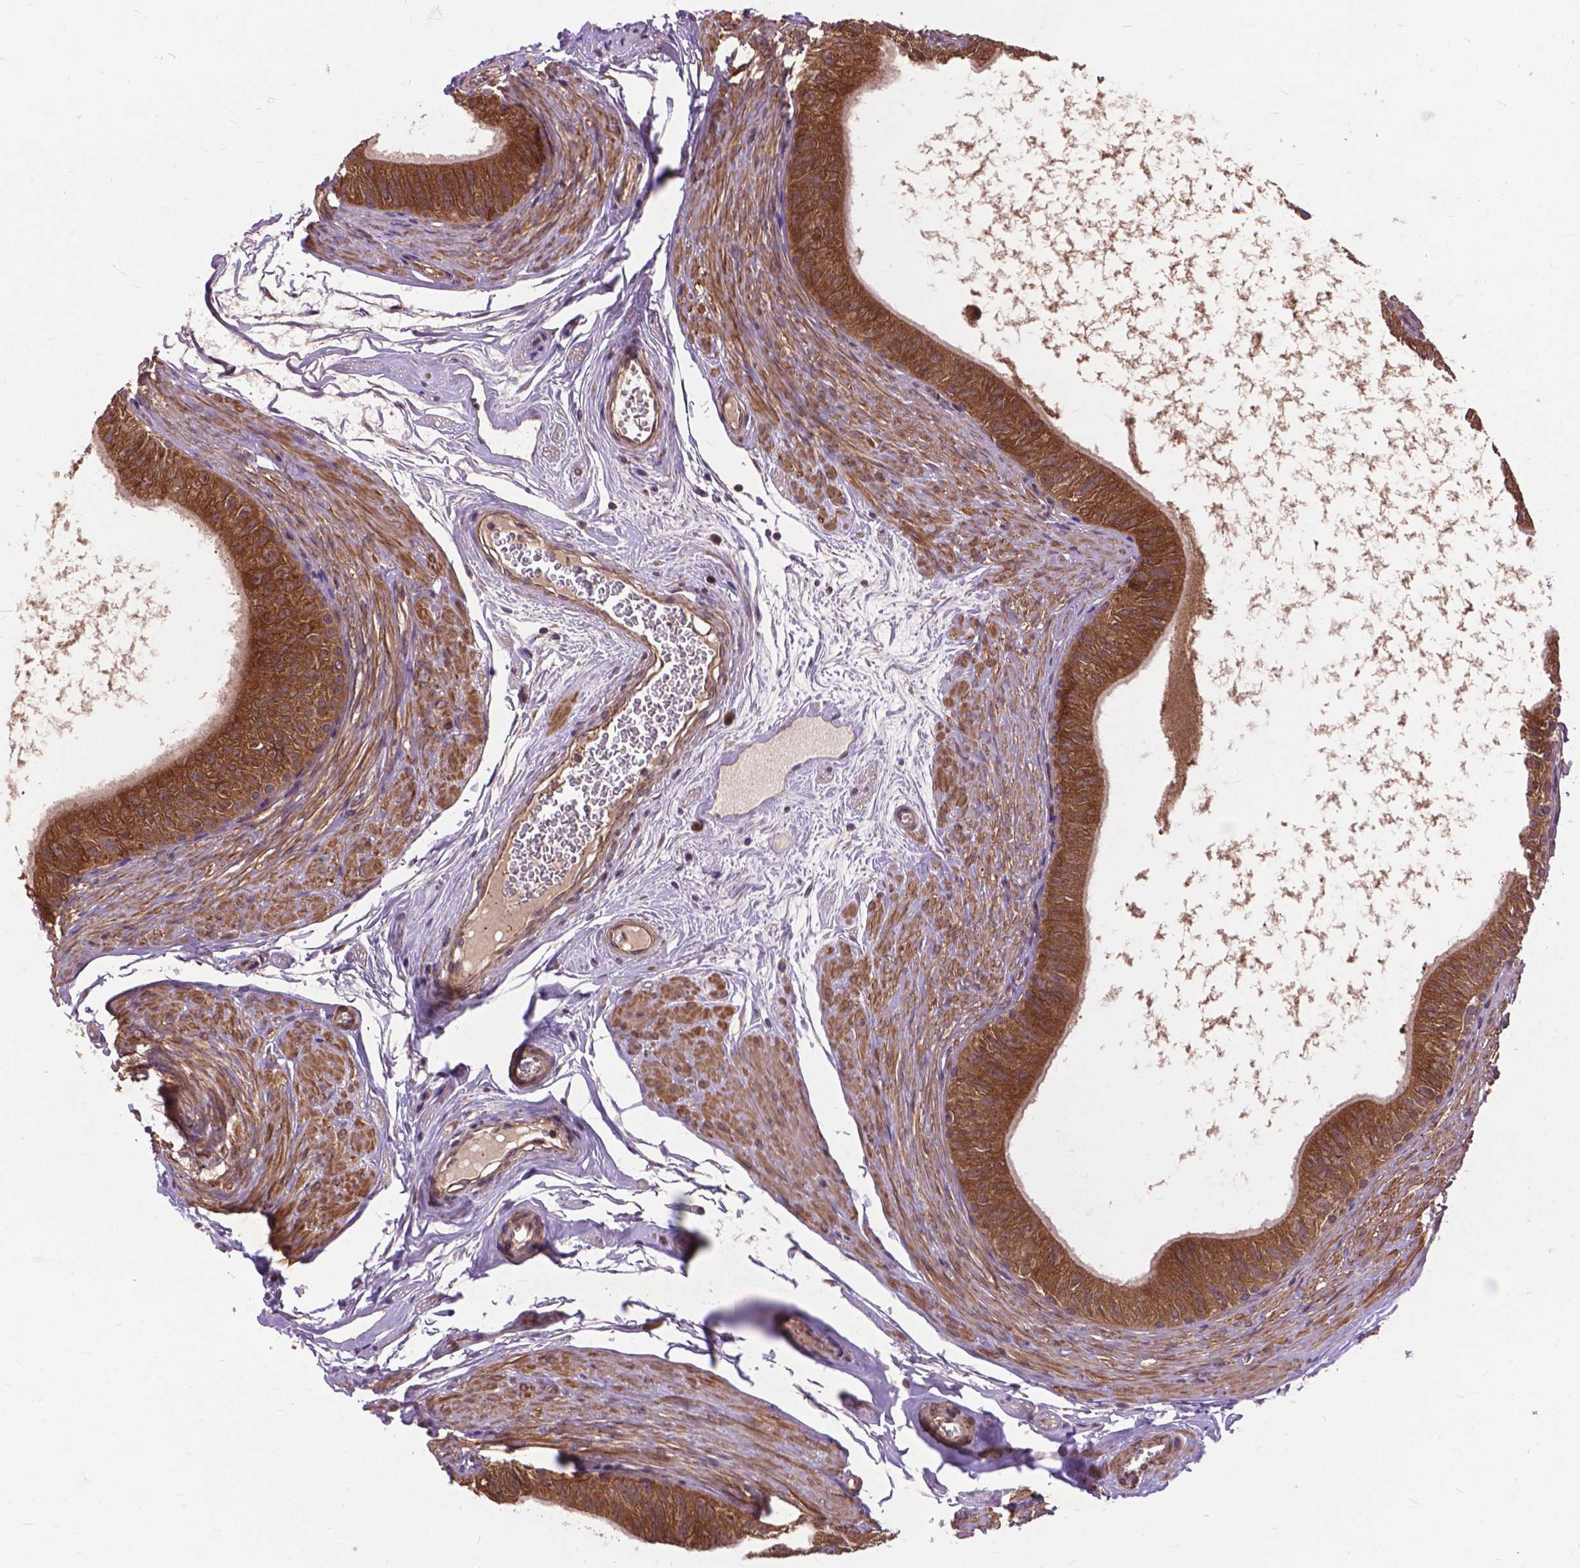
{"staining": {"intensity": "strong", "quantity": ">75%", "location": "cytoplasmic/membranous"}, "tissue": "epididymis", "cell_type": "Glandular cells", "image_type": "normal", "snomed": [{"axis": "morphology", "description": "Normal tissue, NOS"}, {"axis": "topography", "description": "Epididymis"}], "caption": "Unremarkable epididymis demonstrates strong cytoplasmic/membranous expression in approximately >75% of glandular cells, visualized by immunohistochemistry. Using DAB (3,3'-diaminobenzidine) (brown) and hematoxylin (blue) stains, captured at high magnification using brightfield microscopy.", "gene": "ZNF616", "patient": {"sex": "male", "age": 36}}